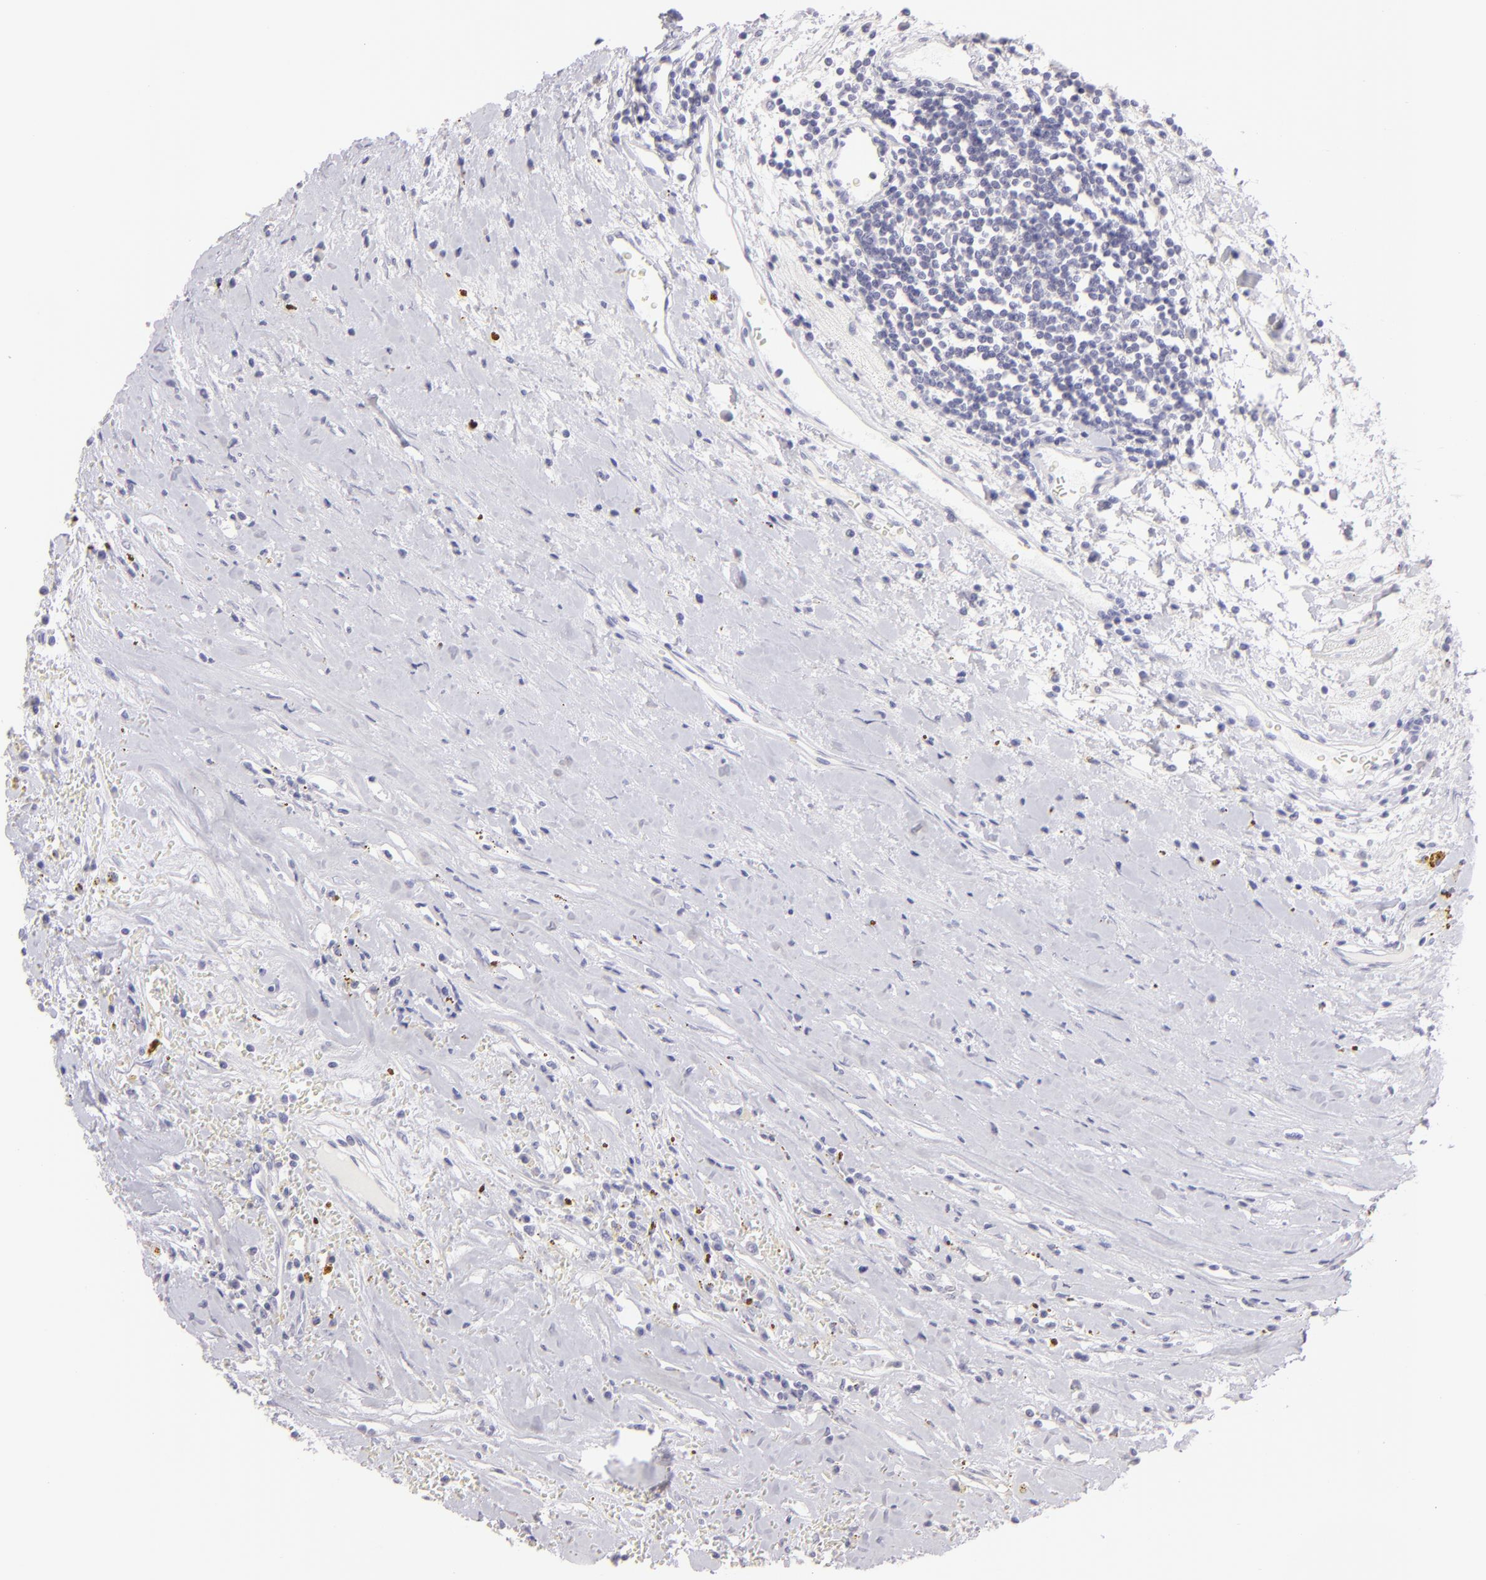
{"staining": {"intensity": "negative", "quantity": "none", "location": "none"}, "tissue": "renal cancer", "cell_type": "Tumor cells", "image_type": "cancer", "snomed": [{"axis": "morphology", "description": "Adenocarcinoma, NOS"}, {"axis": "topography", "description": "Kidney"}], "caption": "A histopathology image of human adenocarcinoma (renal) is negative for staining in tumor cells.", "gene": "CLDN4", "patient": {"sex": "male", "age": 82}}